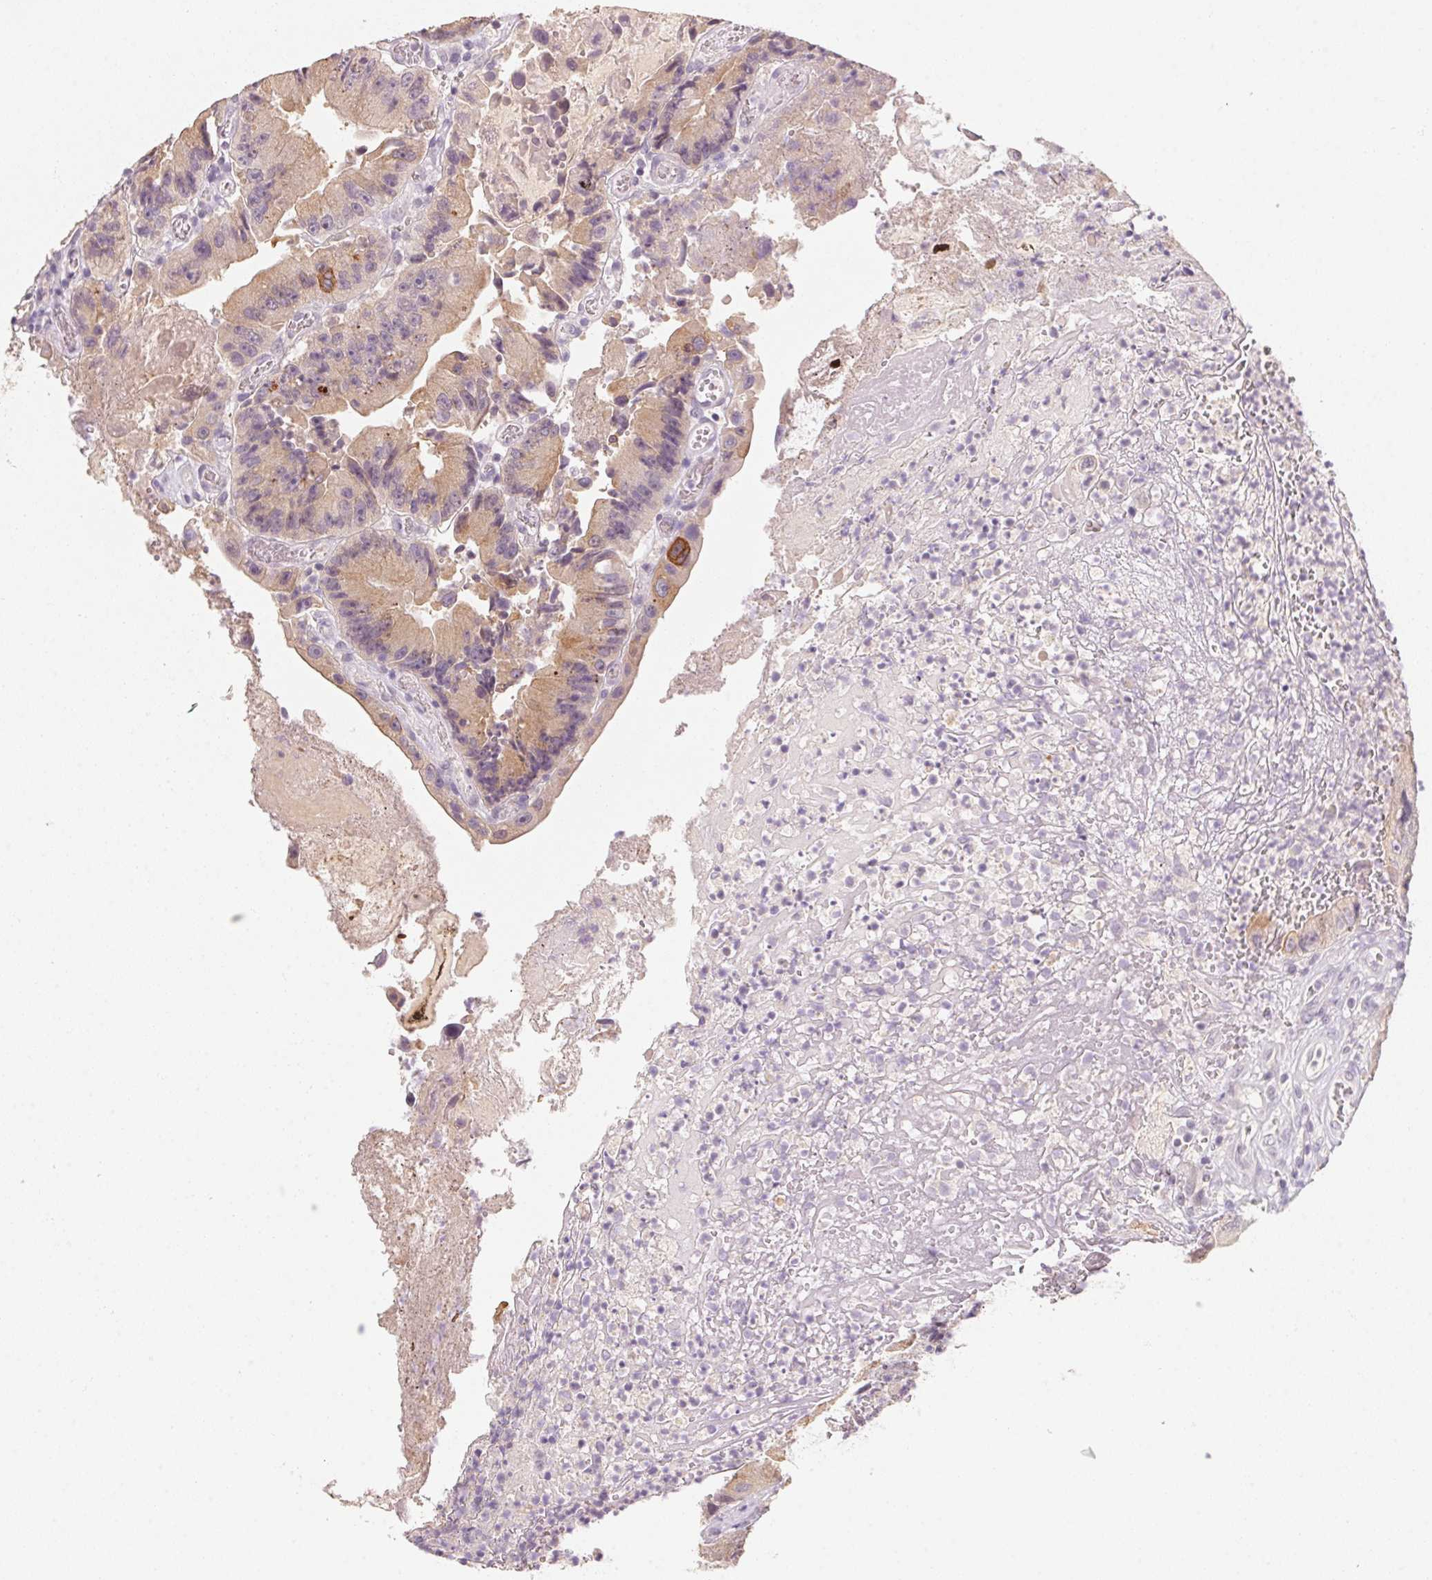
{"staining": {"intensity": "weak", "quantity": "25%-75%", "location": "cytoplasmic/membranous"}, "tissue": "colorectal cancer", "cell_type": "Tumor cells", "image_type": "cancer", "snomed": [{"axis": "morphology", "description": "Adenocarcinoma, NOS"}, {"axis": "topography", "description": "Colon"}], "caption": "An IHC photomicrograph of tumor tissue is shown. Protein staining in brown labels weak cytoplasmic/membranous positivity in colorectal adenocarcinoma within tumor cells. Ihc stains the protein in brown and the nuclei are stained blue.", "gene": "CAPZA3", "patient": {"sex": "female", "age": 86}}